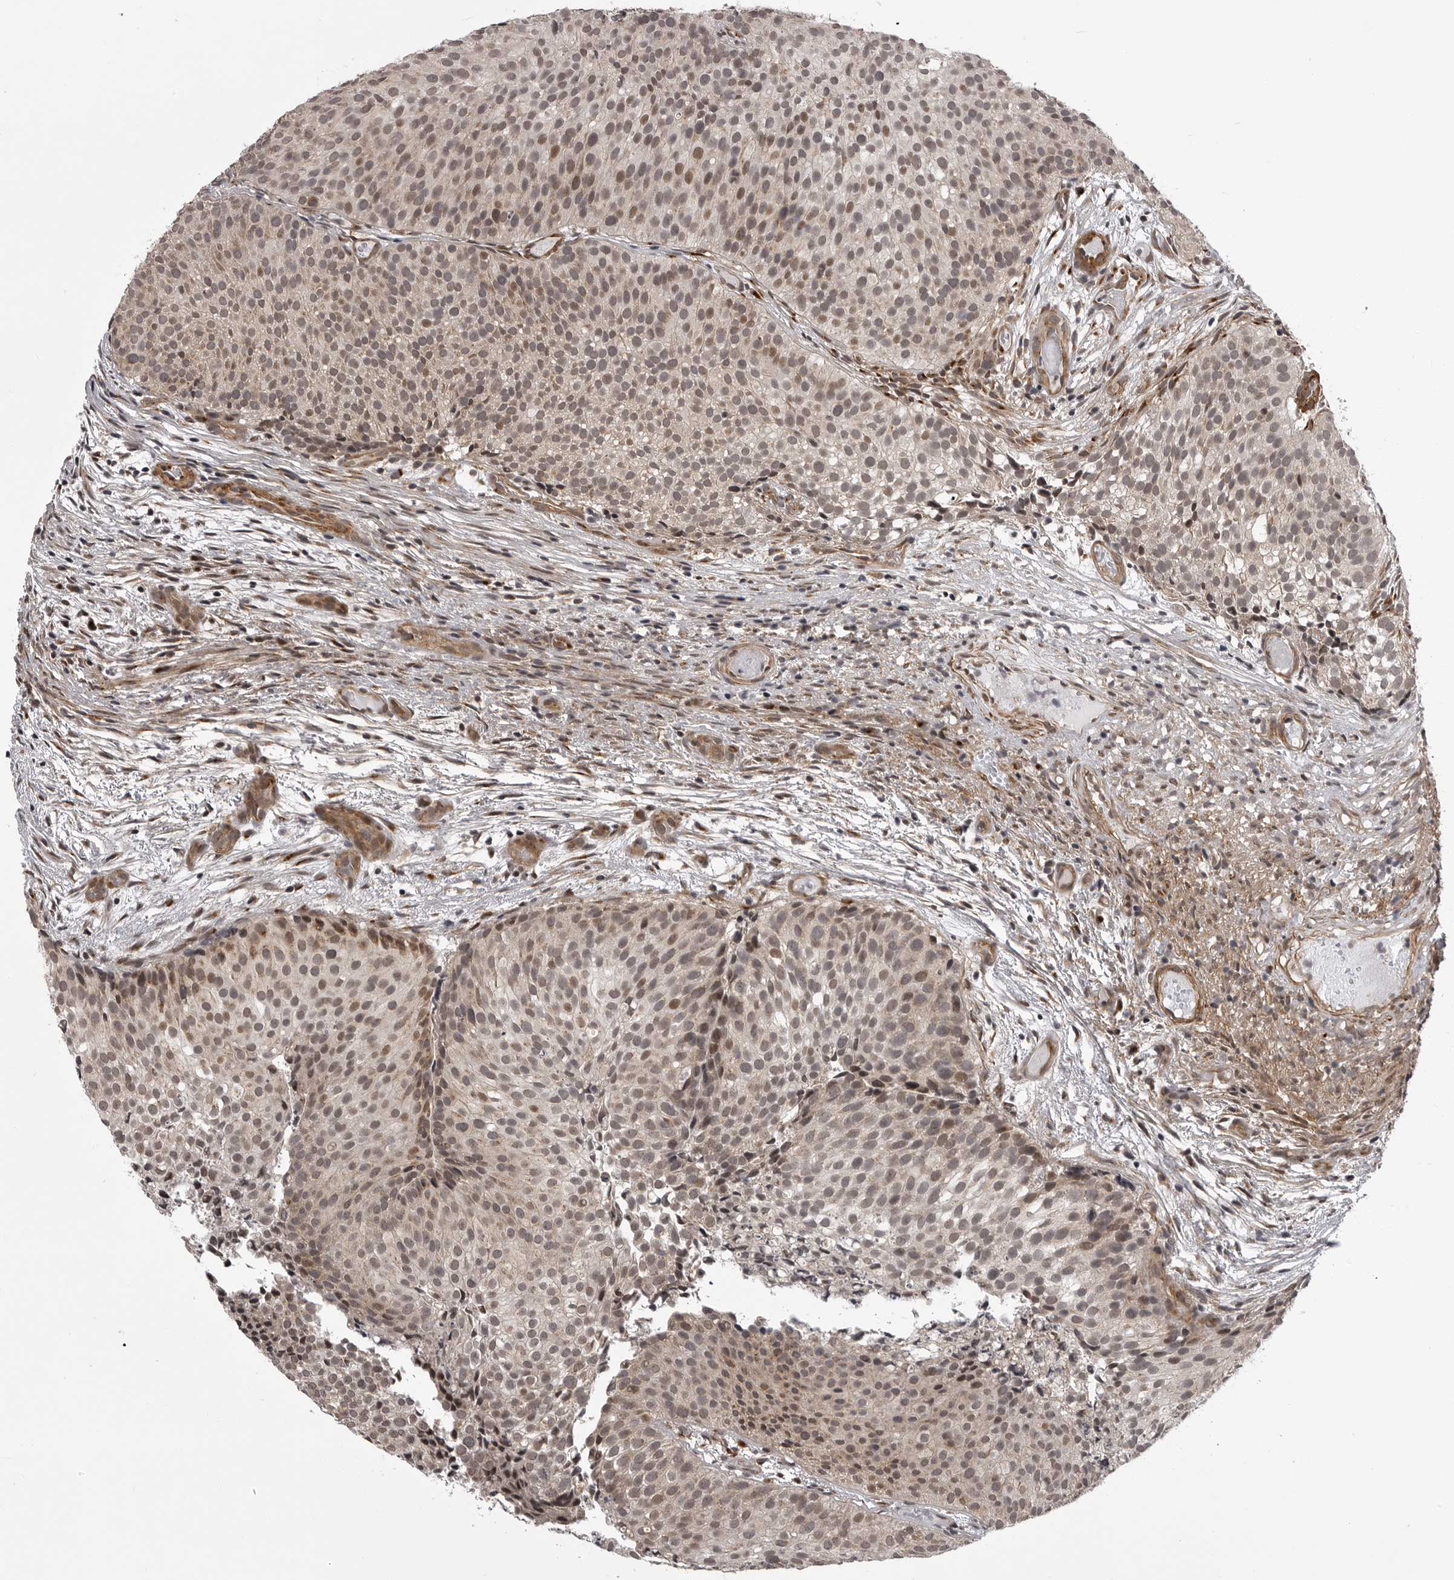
{"staining": {"intensity": "moderate", "quantity": ">75%", "location": "nuclear"}, "tissue": "urothelial cancer", "cell_type": "Tumor cells", "image_type": "cancer", "snomed": [{"axis": "morphology", "description": "Urothelial carcinoma, Low grade"}, {"axis": "topography", "description": "Urinary bladder"}], "caption": "DAB immunohistochemical staining of human urothelial cancer reveals moderate nuclear protein staining in about >75% of tumor cells.", "gene": "SNX16", "patient": {"sex": "male", "age": 86}}